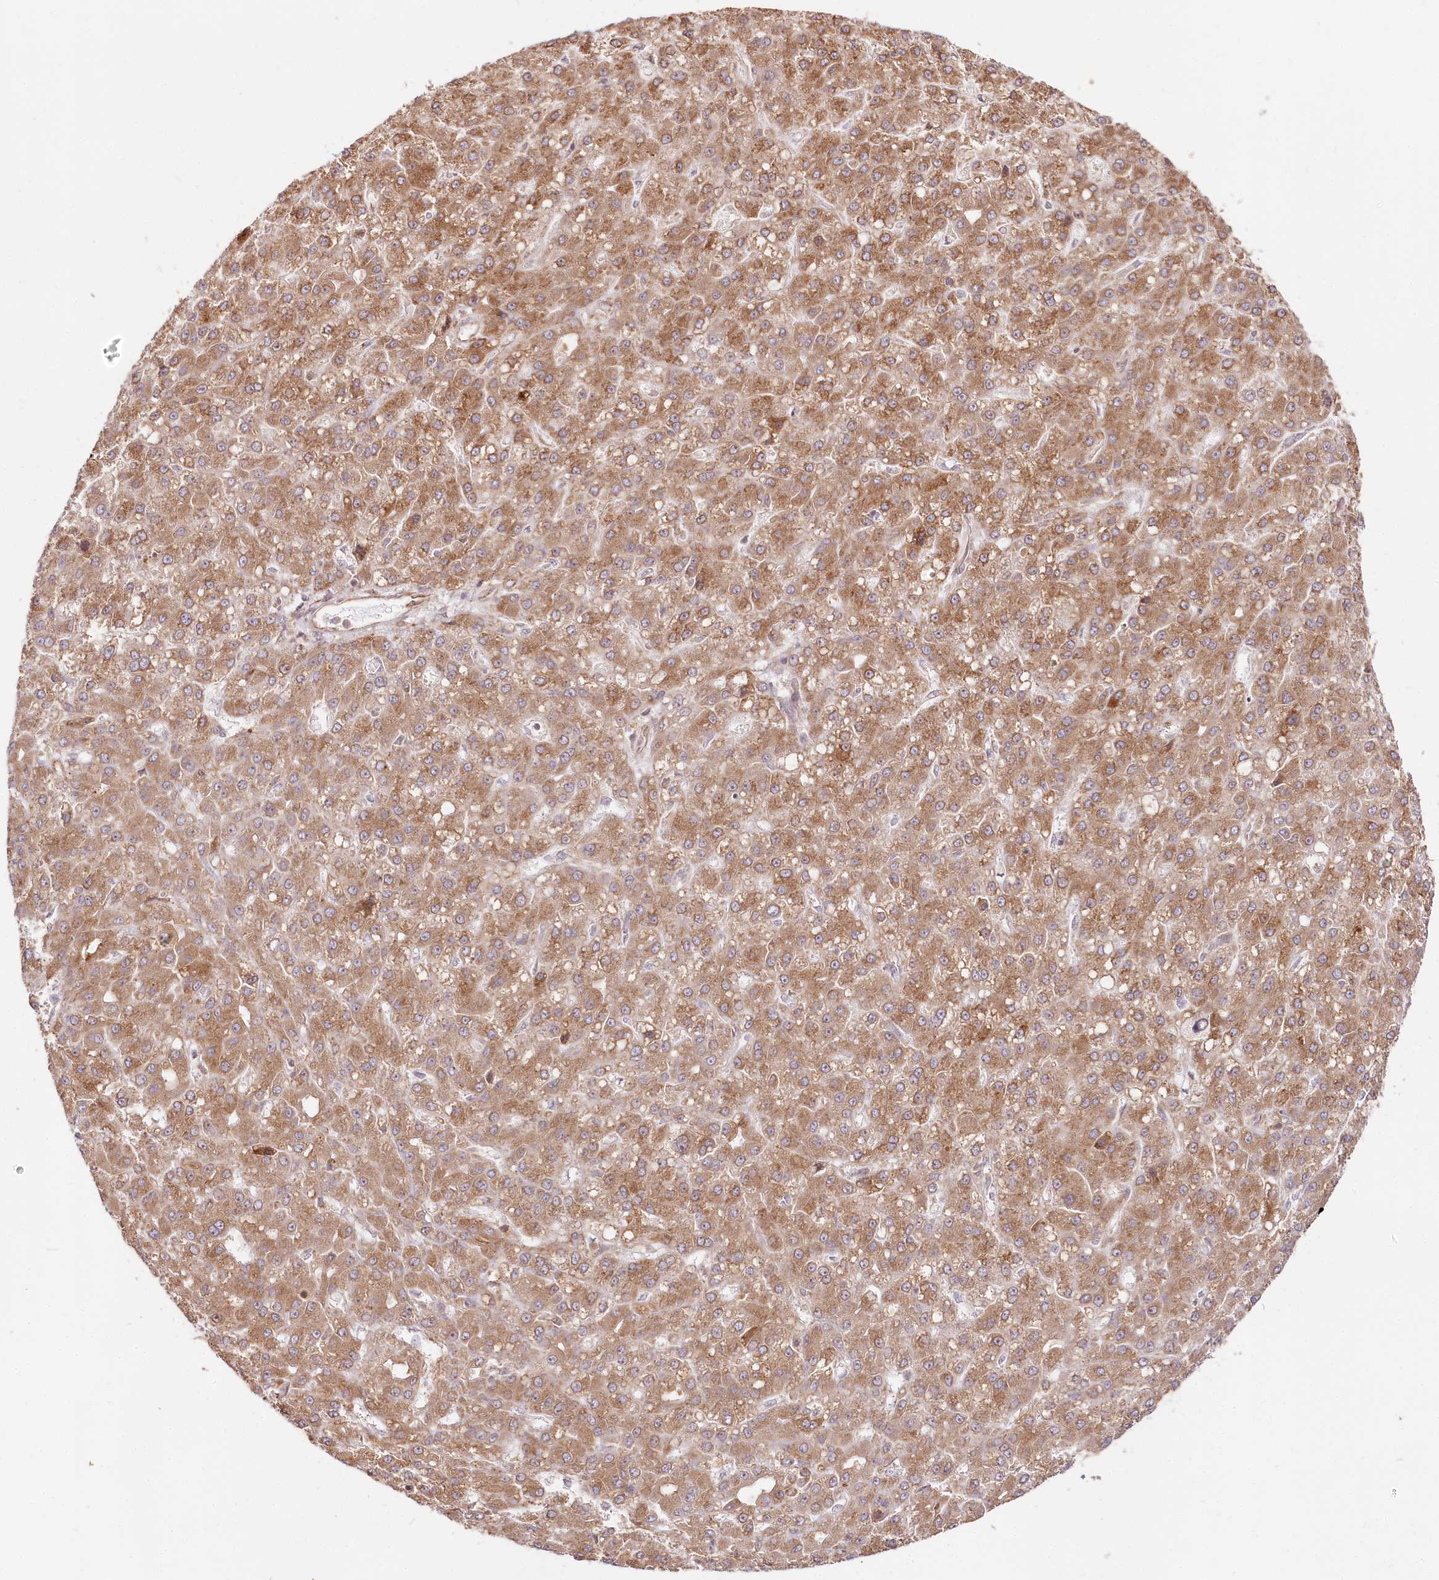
{"staining": {"intensity": "moderate", "quantity": ">75%", "location": "cytoplasmic/membranous"}, "tissue": "liver cancer", "cell_type": "Tumor cells", "image_type": "cancer", "snomed": [{"axis": "morphology", "description": "Carcinoma, Hepatocellular, NOS"}, {"axis": "topography", "description": "Liver"}], "caption": "DAB (3,3'-diaminobenzidine) immunohistochemical staining of liver hepatocellular carcinoma shows moderate cytoplasmic/membranous protein expression in approximately >75% of tumor cells.", "gene": "ENSG00000144785", "patient": {"sex": "male", "age": 67}}